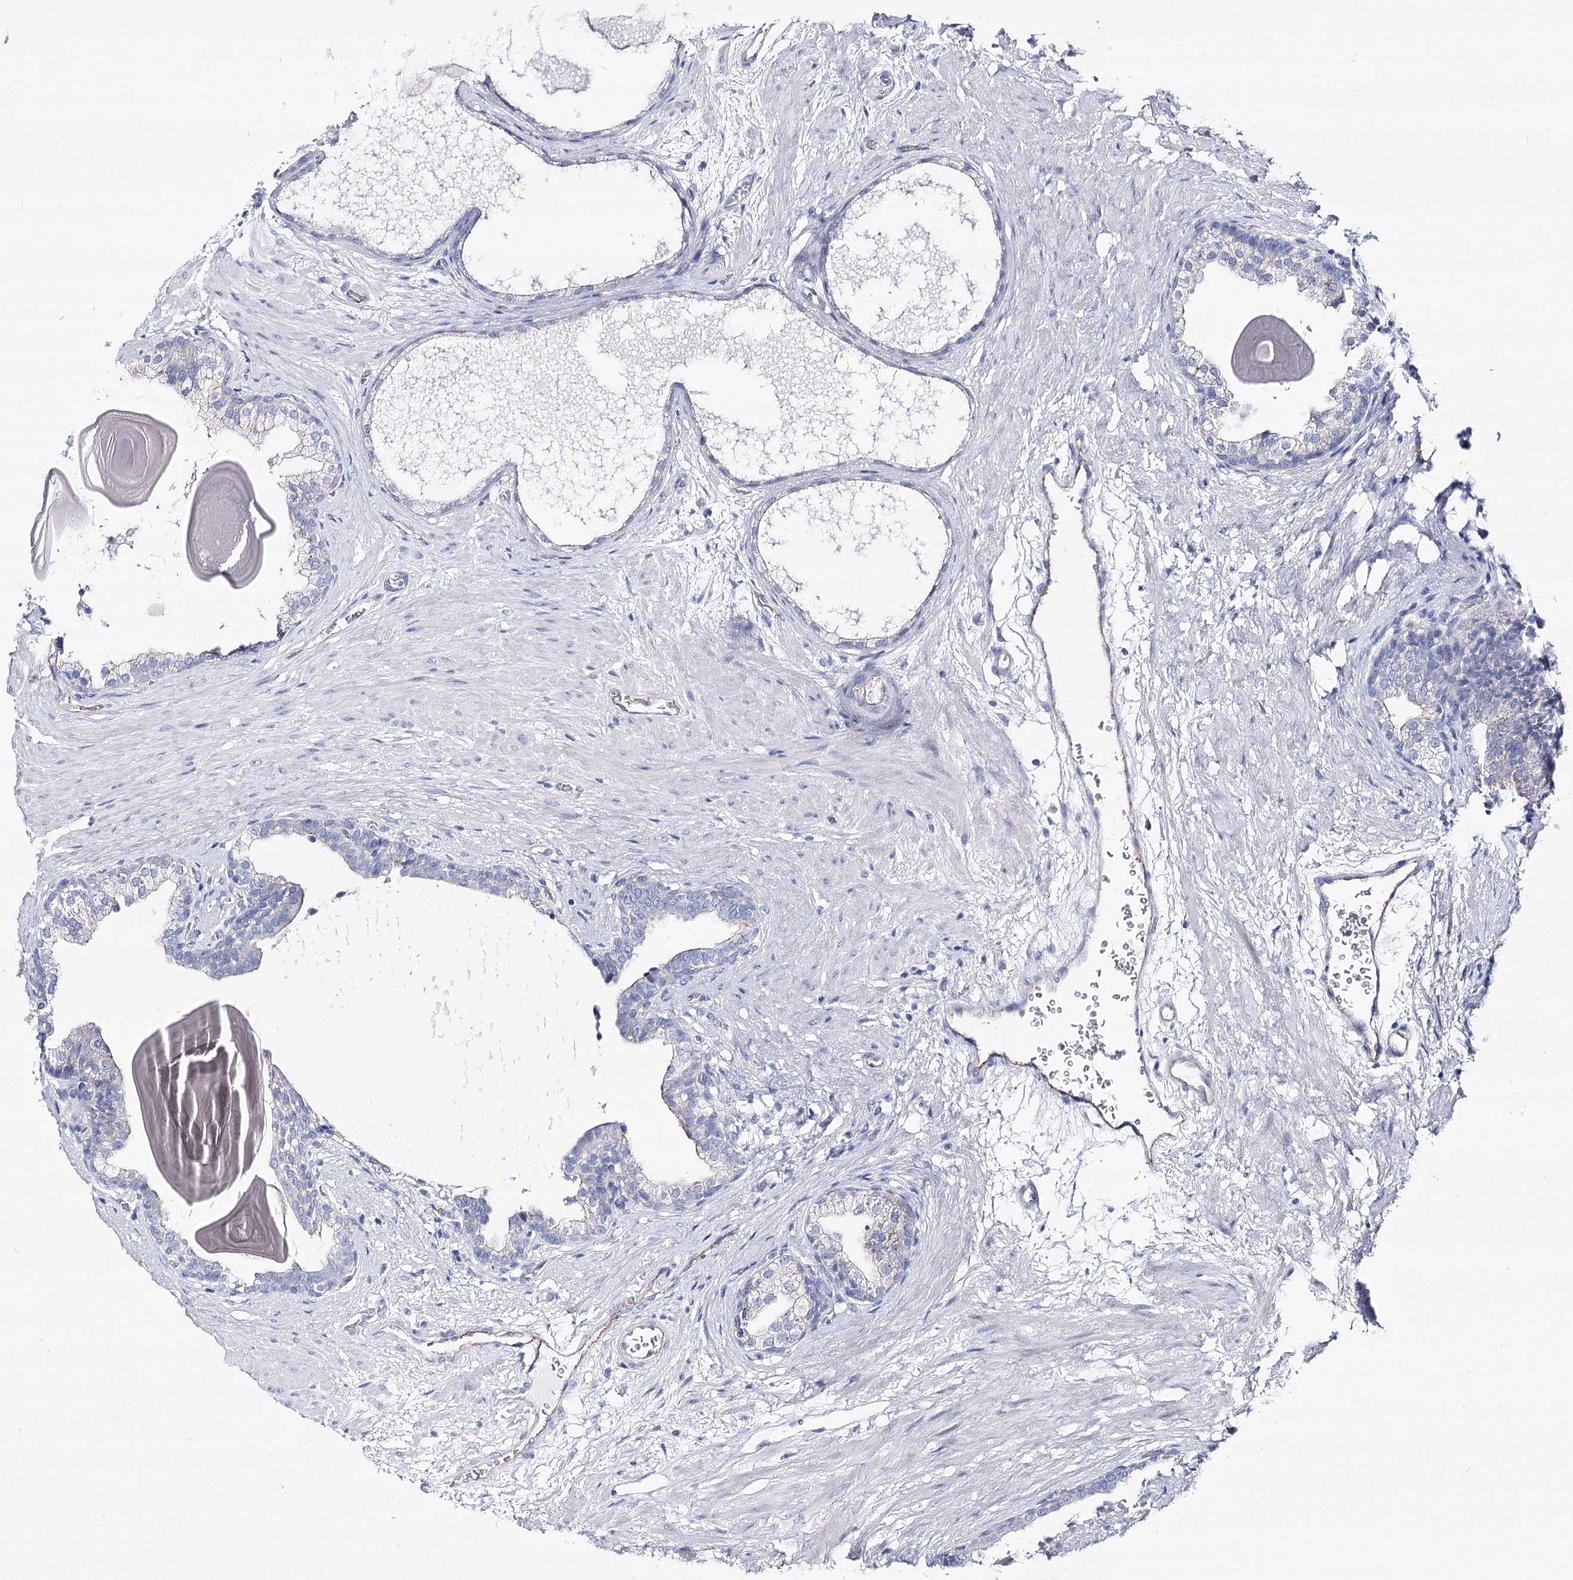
{"staining": {"intensity": "negative", "quantity": "none", "location": "none"}, "tissue": "prostate", "cell_type": "Glandular cells", "image_type": "normal", "snomed": [{"axis": "morphology", "description": "Normal tissue, NOS"}, {"axis": "topography", "description": "Prostate"}], "caption": "This is an immunohistochemistry (IHC) image of benign human prostate. There is no staining in glandular cells.", "gene": "NRAP", "patient": {"sex": "male", "age": 48}}